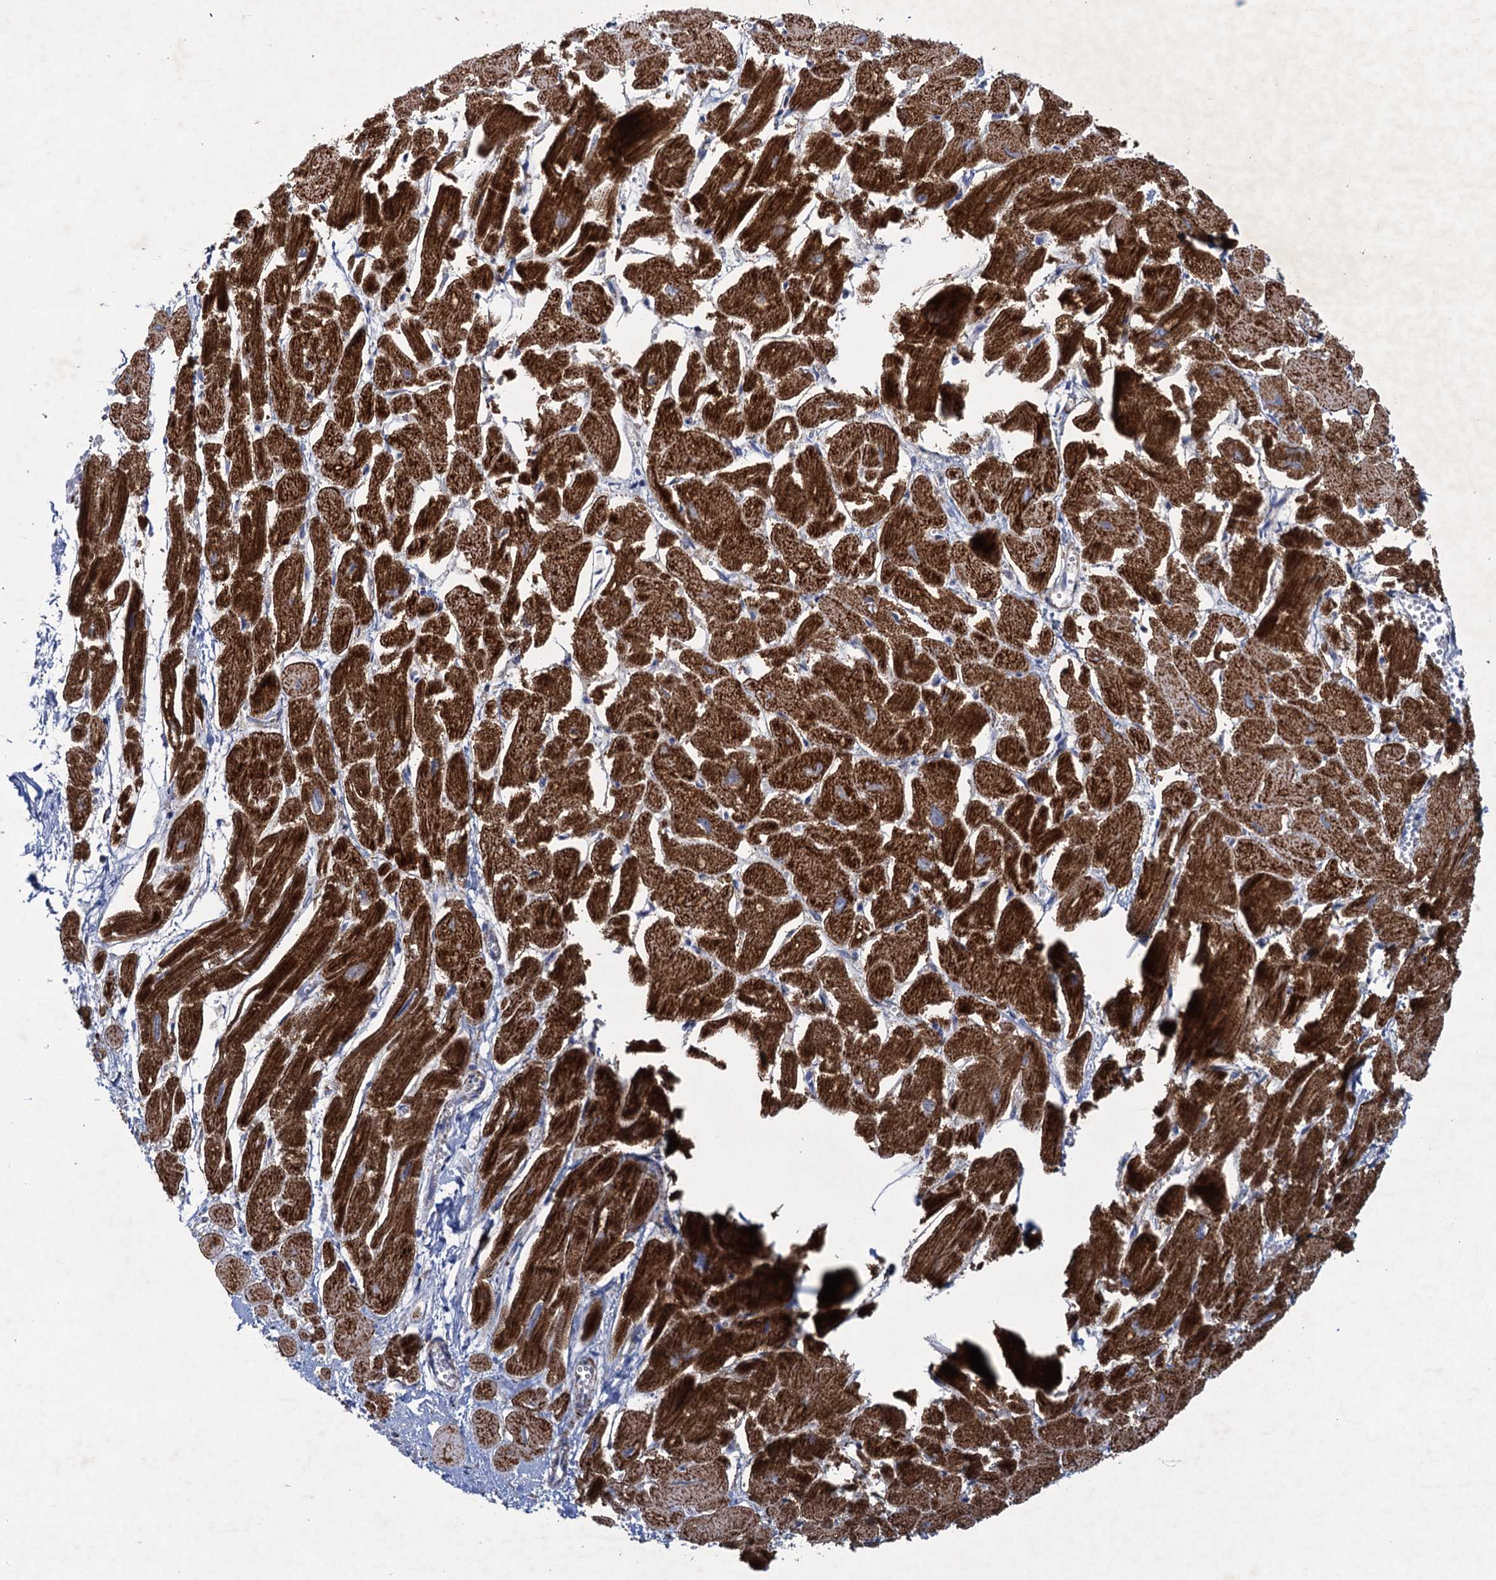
{"staining": {"intensity": "strong", "quantity": ">75%", "location": "cytoplasmic/membranous"}, "tissue": "heart muscle", "cell_type": "Cardiomyocytes", "image_type": "normal", "snomed": [{"axis": "morphology", "description": "Normal tissue, NOS"}, {"axis": "topography", "description": "Heart"}], "caption": "A high-resolution photomicrograph shows IHC staining of unremarkable heart muscle, which exhibits strong cytoplasmic/membranous positivity in about >75% of cardiomyocytes.", "gene": "GTPBP3", "patient": {"sex": "male", "age": 54}}